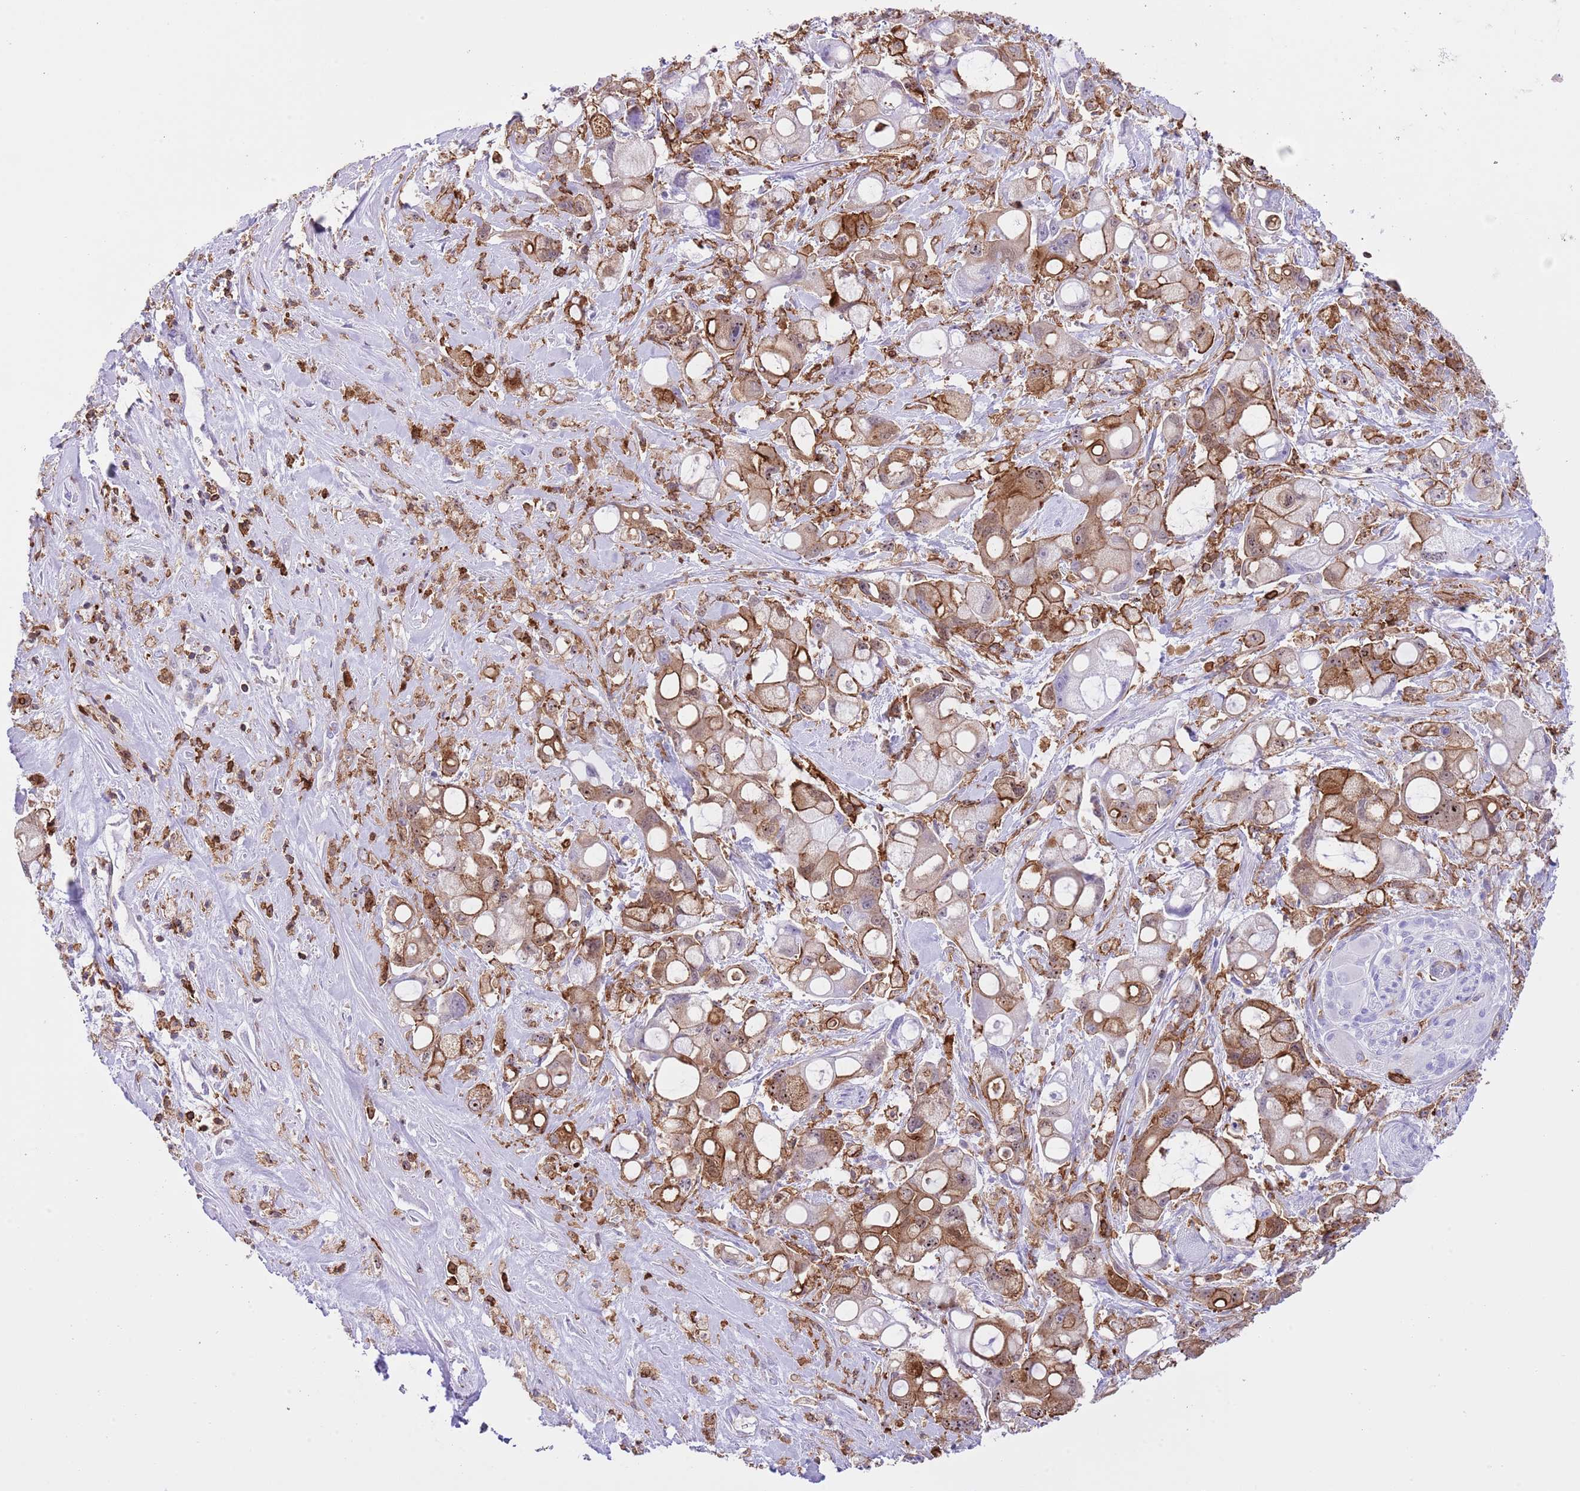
{"staining": {"intensity": "moderate", "quantity": "25%-75%", "location": "cytoplasmic/membranous,nuclear"}, "tissue": "pancreatic cancer", "cell_type": "Tumor cells", "image_type": "cancer", "snomed": [{"axis": "morphology", "description": "Adenocarcinoma, NOS"}, {"axis": "topography", "description": "Pancreas"}], "caption": "A photomicrograph showing moderate cytoplasmic/membranous and nuclear expression in about 25%-75% of tumor cells in pancreatic cancer, as visualized by brown immunohistochemical staining.", "gene": "EFHD2", "patient": {"sex": "male", "age": 68}}